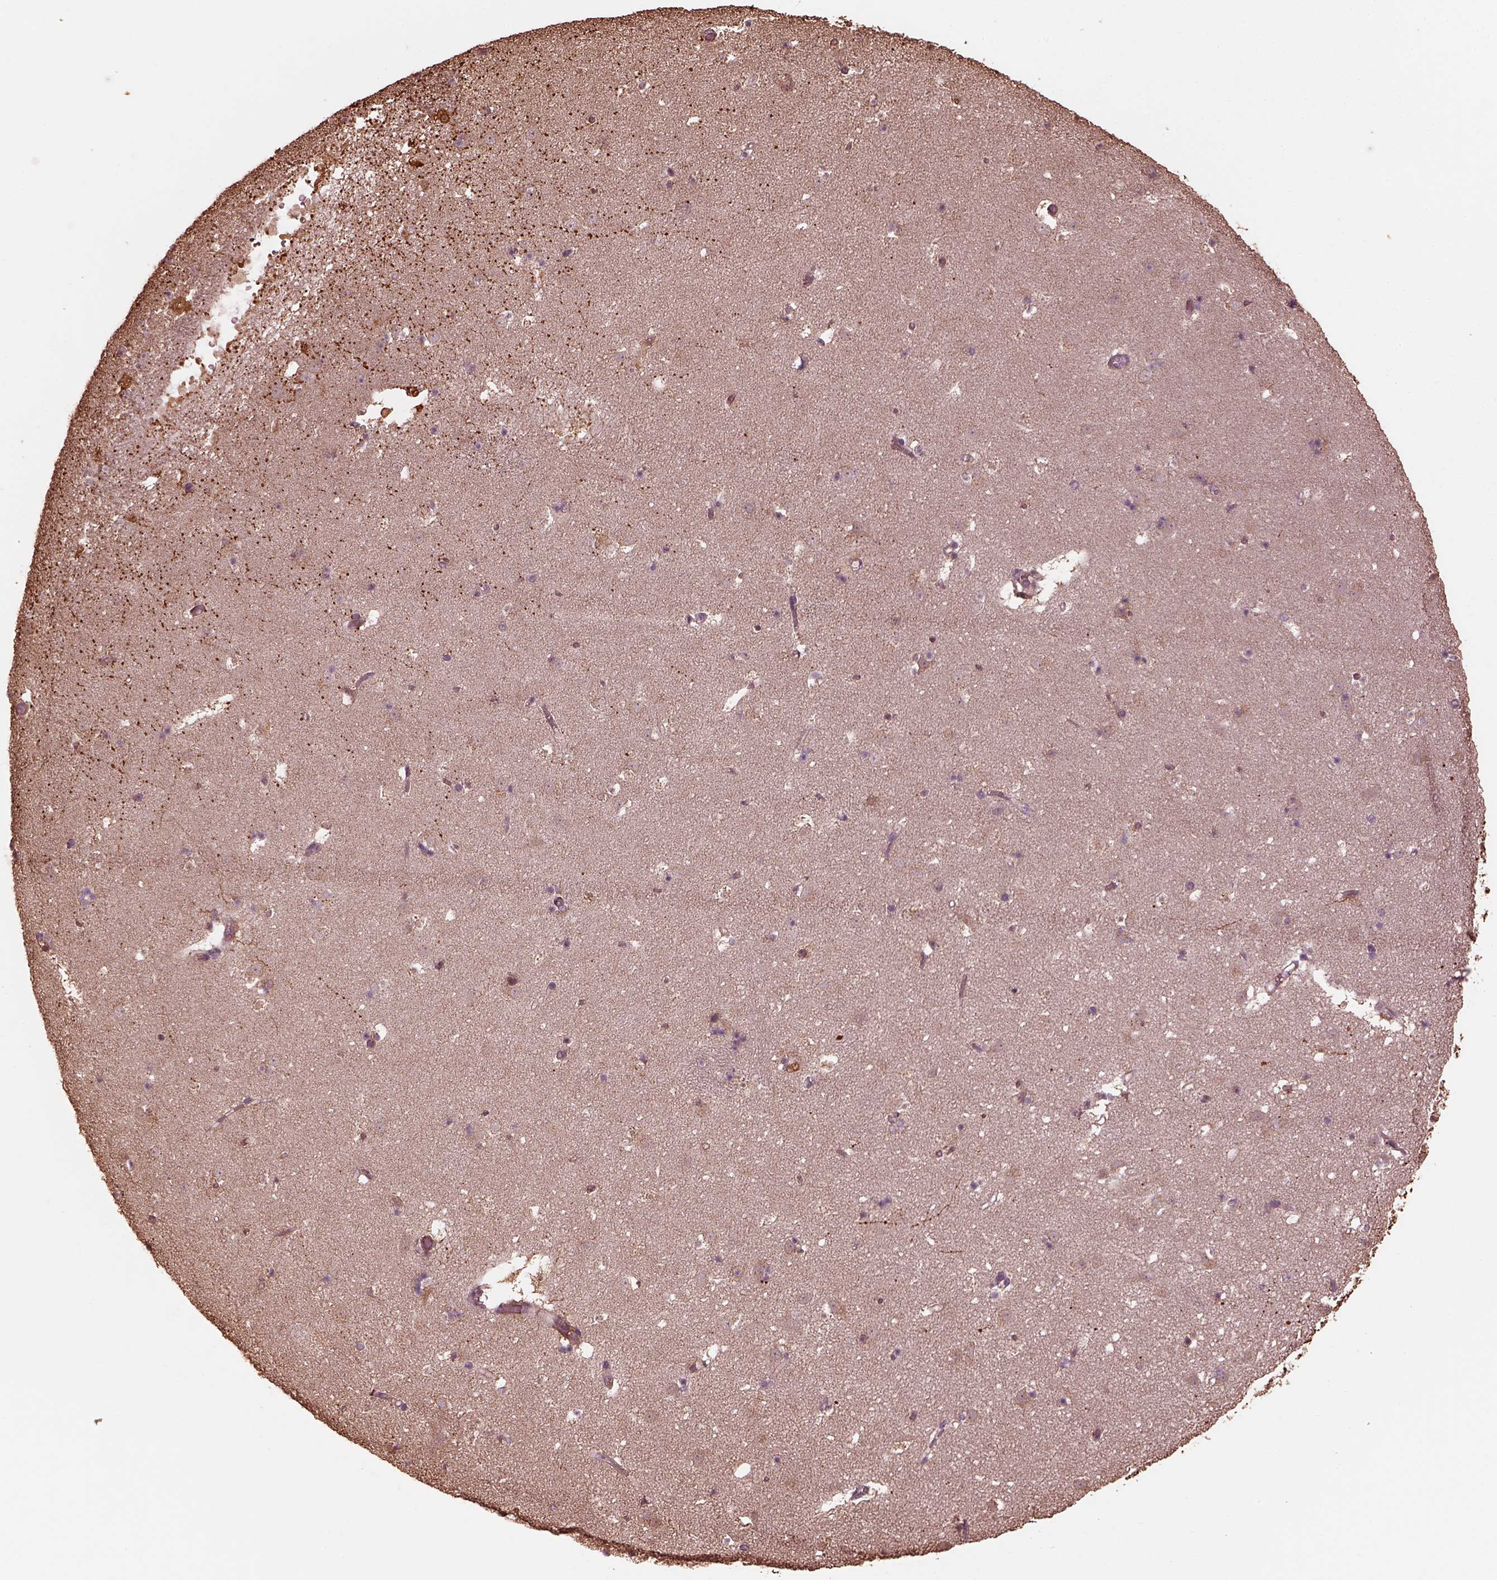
{"staining": {"intensity": "strong", "quantity": "<25%", "location": "cytoplasmic/membranous"}, "tissue": "caudate", "cell_type": "Glial cells", "image_type": "normal", "snomed": [{"axis": "morphology", "description": "Normal tissue, NOS"}, {"axis": "topography", "description": "Lateral ventricle wall"}], "caption": "A photomicrograph of caudate stained for a protein reveals strong cytoplasmic/membranous brown staining in glial cells.", "gene": "GTPBP1", "patient": {"sex": "female", "age": 42}}